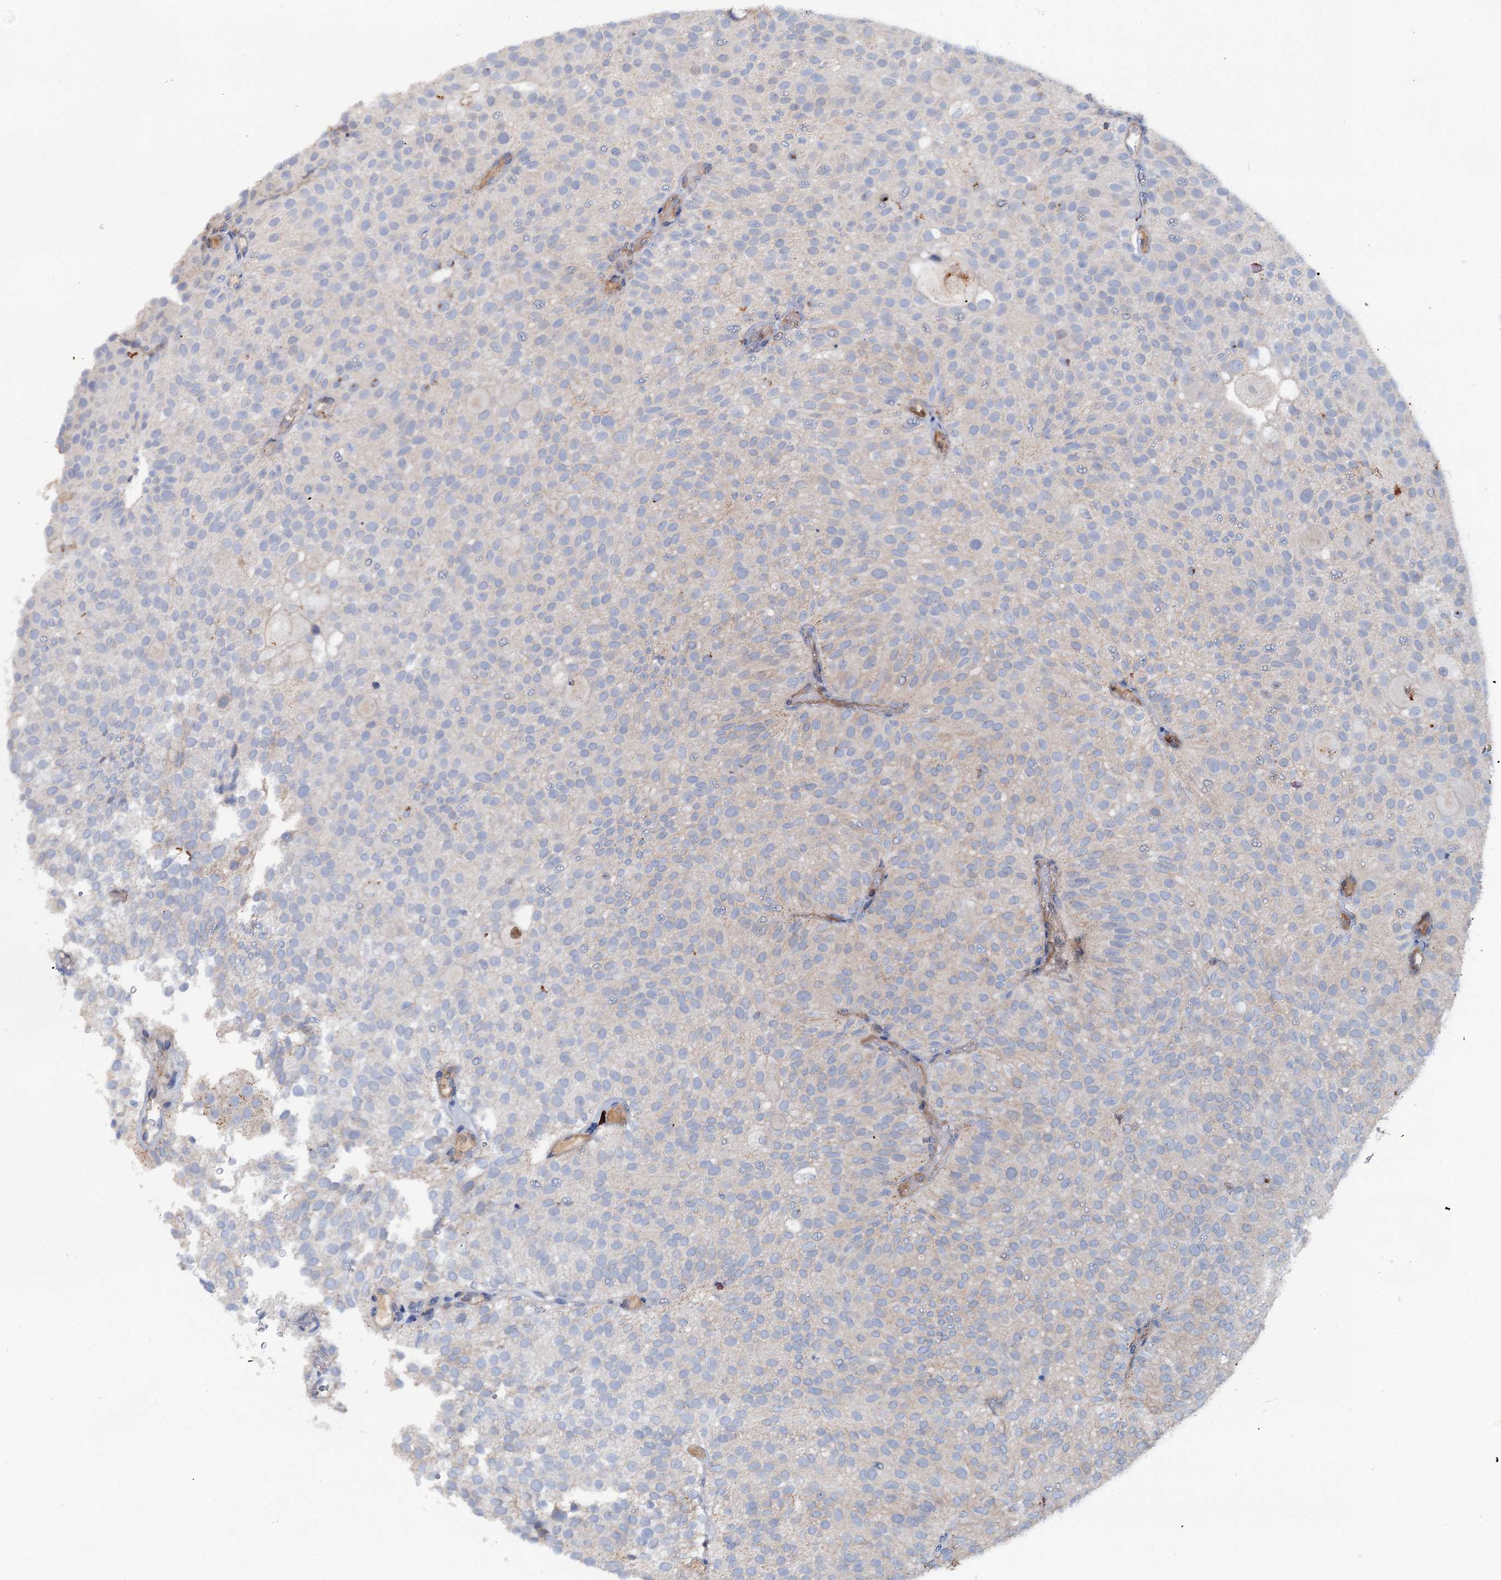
{"staining": {"intensity": "negative", "quantity": "none", "location": "none"}, "tissue": "urothelial cancer", "cell_type": "Tumor cells", "image_type": "cancer", "snomed": [{"axis": "morphology", "description": "Urothelial carcinoma, Low grade"}, {"axis": "topography", "description": "Urinary bladder"}], "caption": "Urothelial cancer was stained to show a protein in brown. There is no significant staining in tumor cells.", "gene": "IL17RD", "patient": {"sex": "male", "age": 78}}